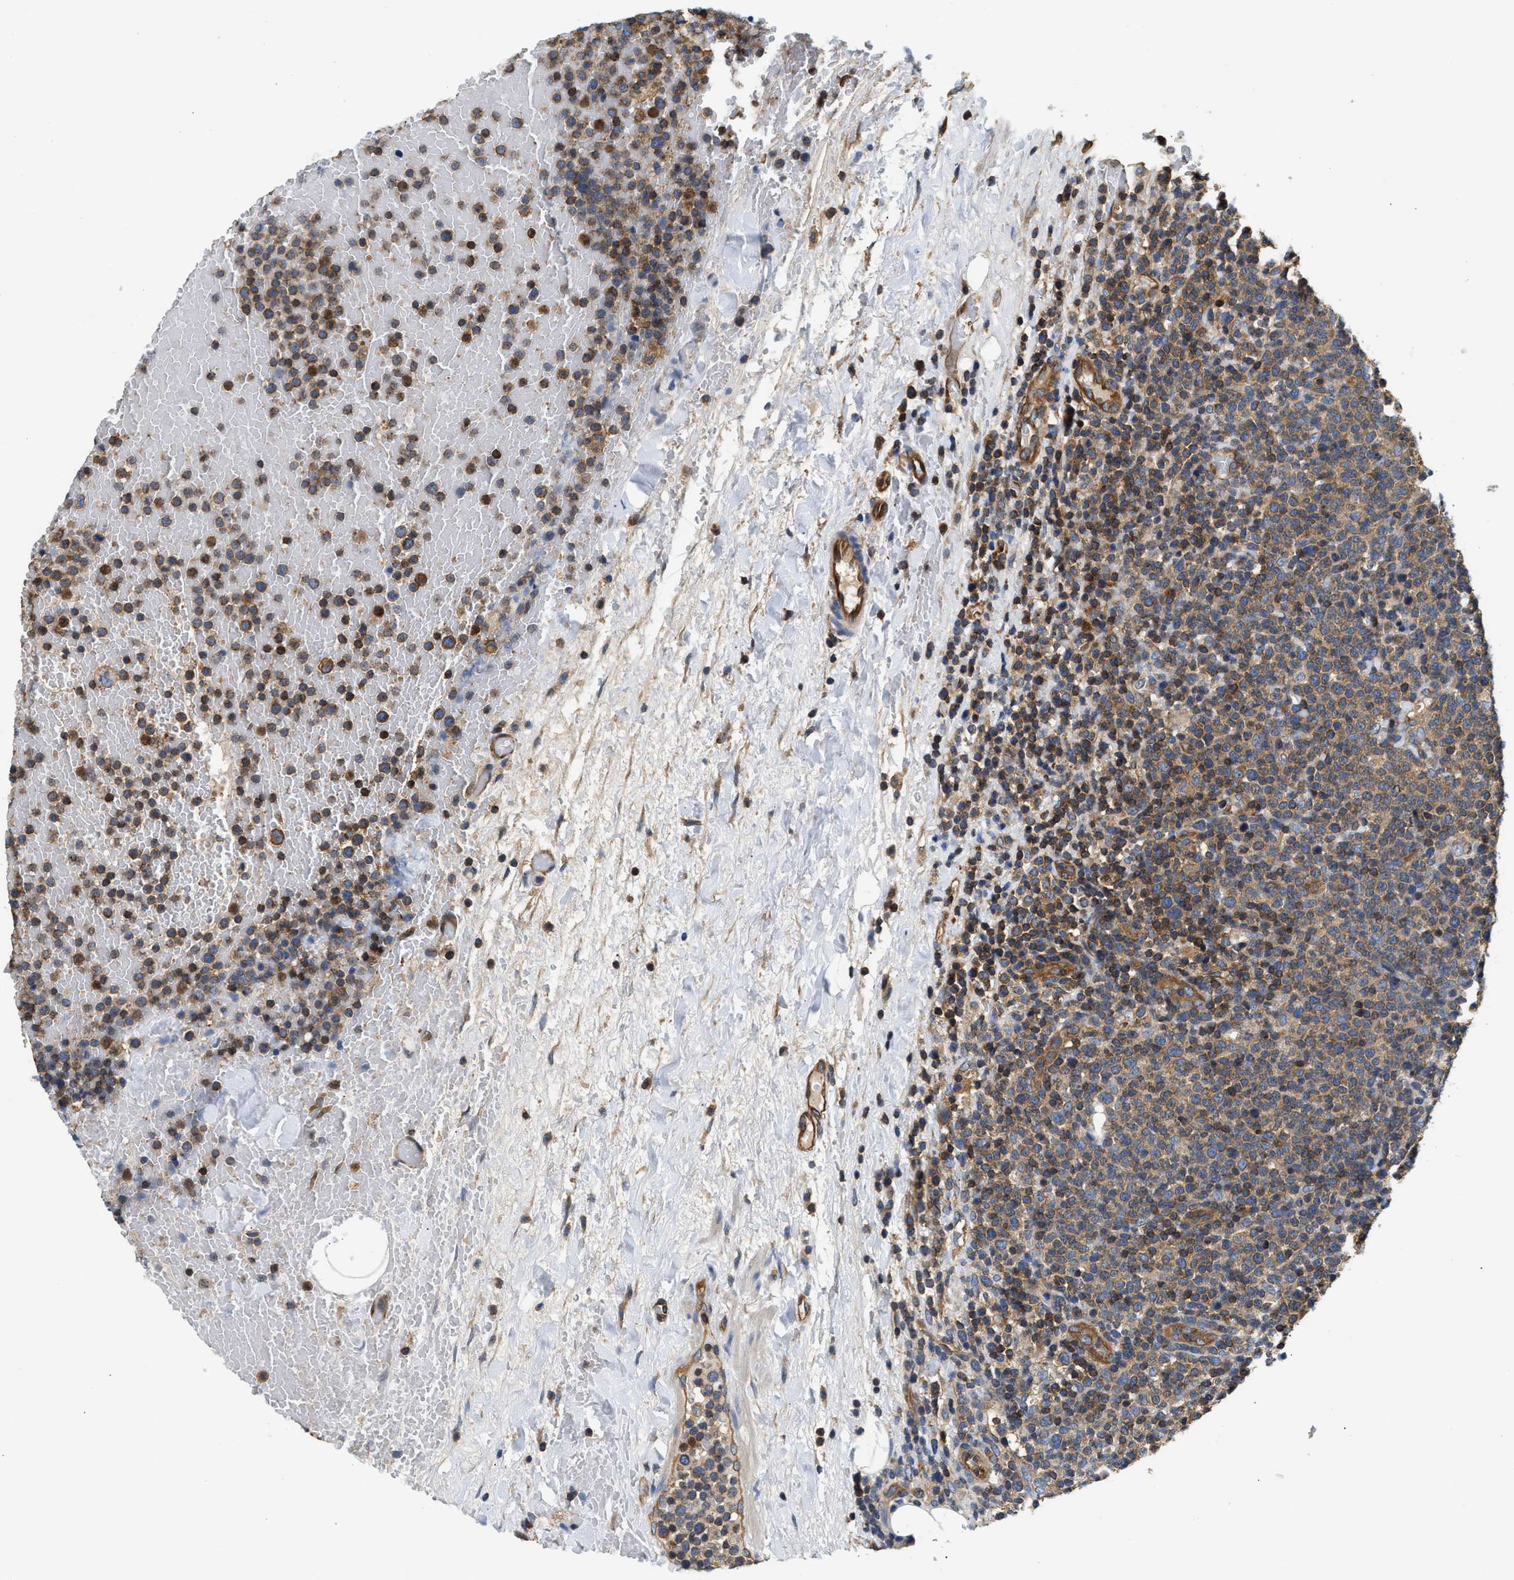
{"staining": {"intensity": "moderate", "quantity": ">75%", "location": "cytoplasmic/membranous"}, "tissue": "lymphoma", "cell_type": "Tumor cells", "image_type": "cancer", "snomed": [{"axis": "morphology", "description": "Malignant lymphoma, non-Hodgkin's type, High grade"}, {"axis": "topography", "description": "Lymph node"}], "caption": "Protein expression analysis of lymphoma exhibits moderate cytoplasmic/membranous expression in approximately >75% of tumor cells.", "gene": "SAMD9L", "patient": {"sex": "male", "age": 61}}